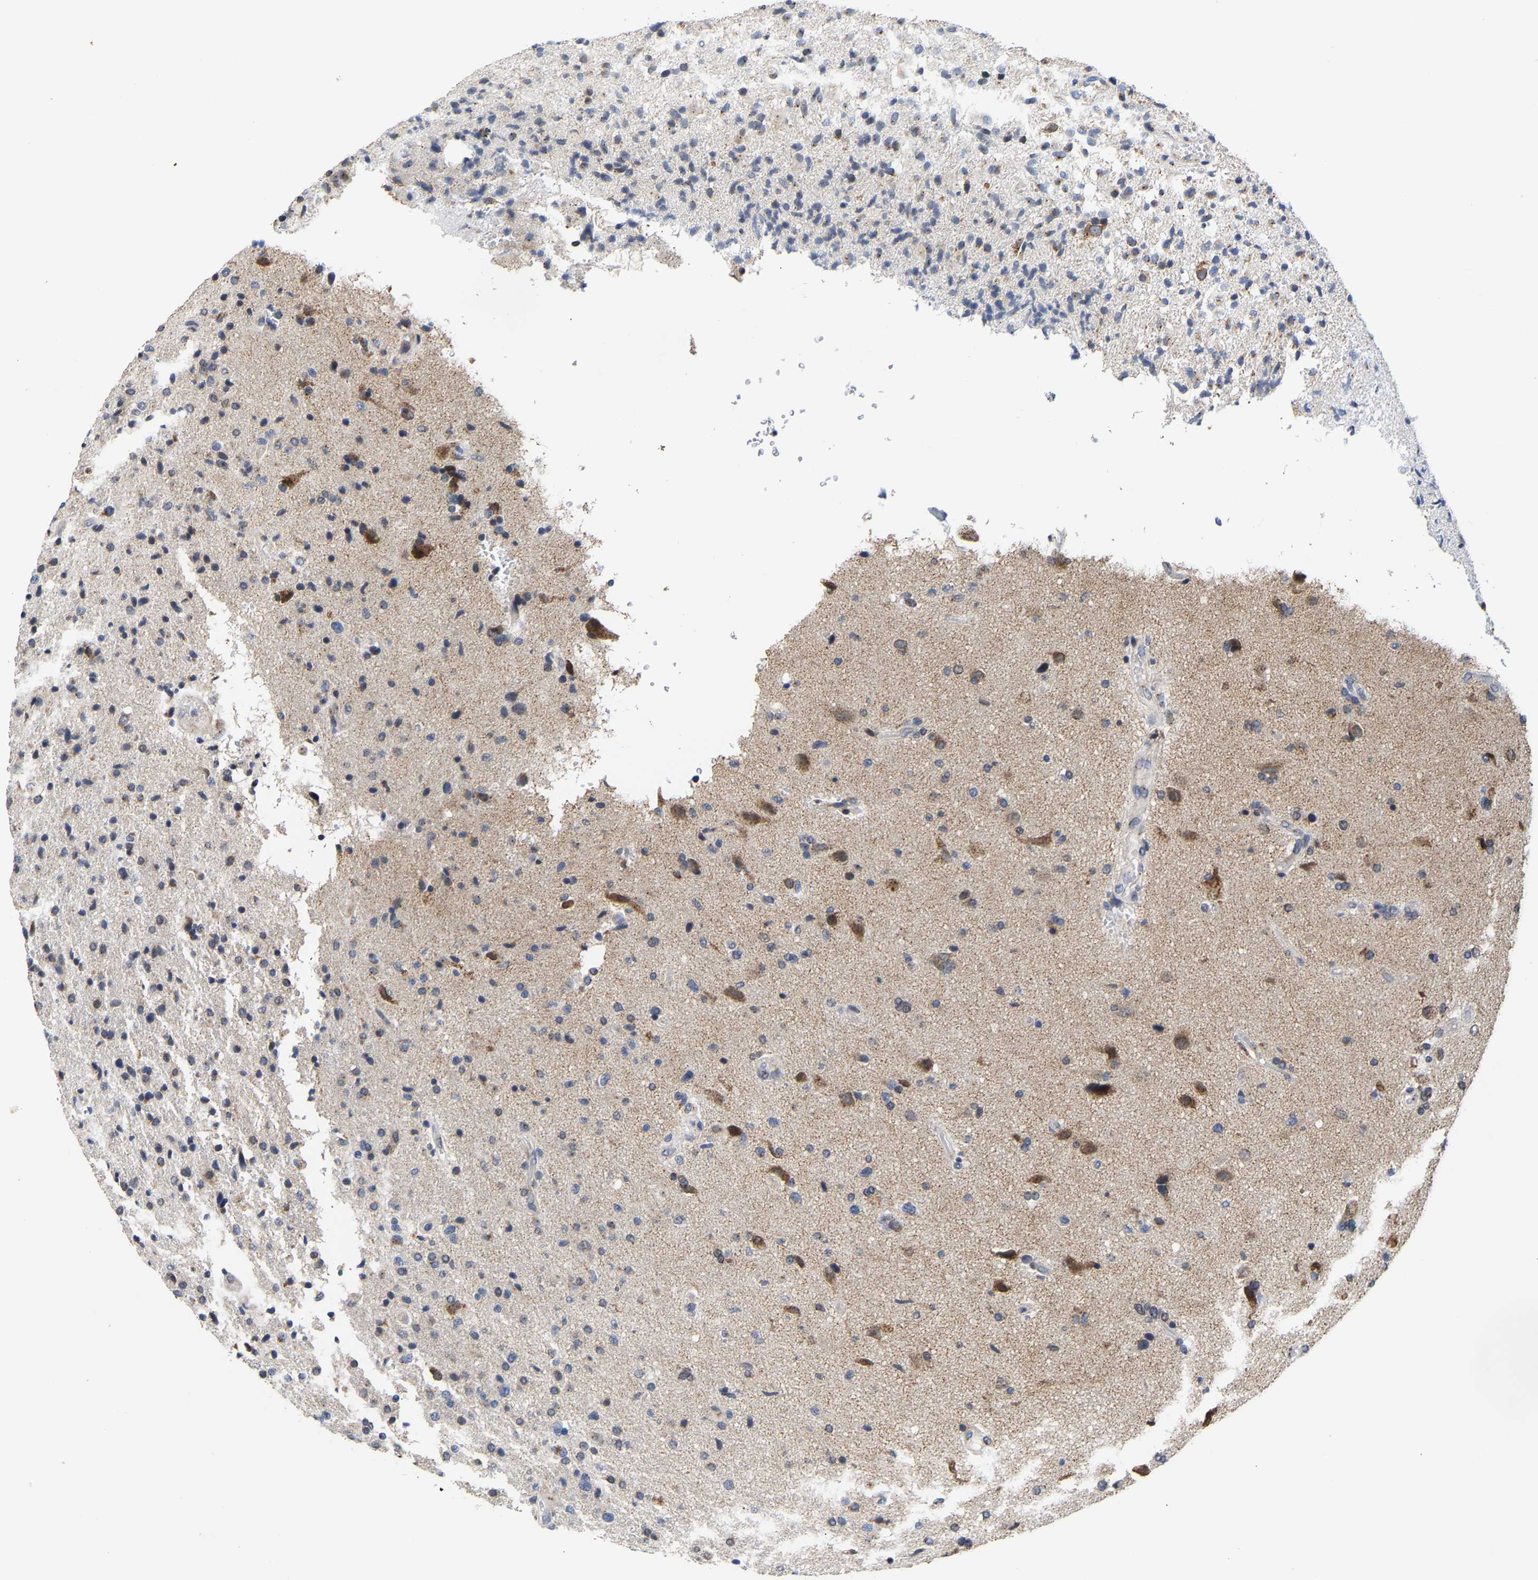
{"staining": {"intensity": "moderate", "quantity": "25%-75%", "location": "cytoplasmic/membranous"}, "tissue": "glioma", "cell_type": "Tumor cells", "image_type": "cancer", "snomed": [{"axis": "morphology", "description": "Glioma, malignant, High grade"}, {"axis": "topography", "description": "Brain"}], "caption": "This is an image of immunohistochemistry (IHC) staining of malignant high-grade glioma, which shows moderate staining in the cytoplasmic/membranous of tumor cells.", "gene": "PCNT", "patient": {"sex": "male", "age": 72}}